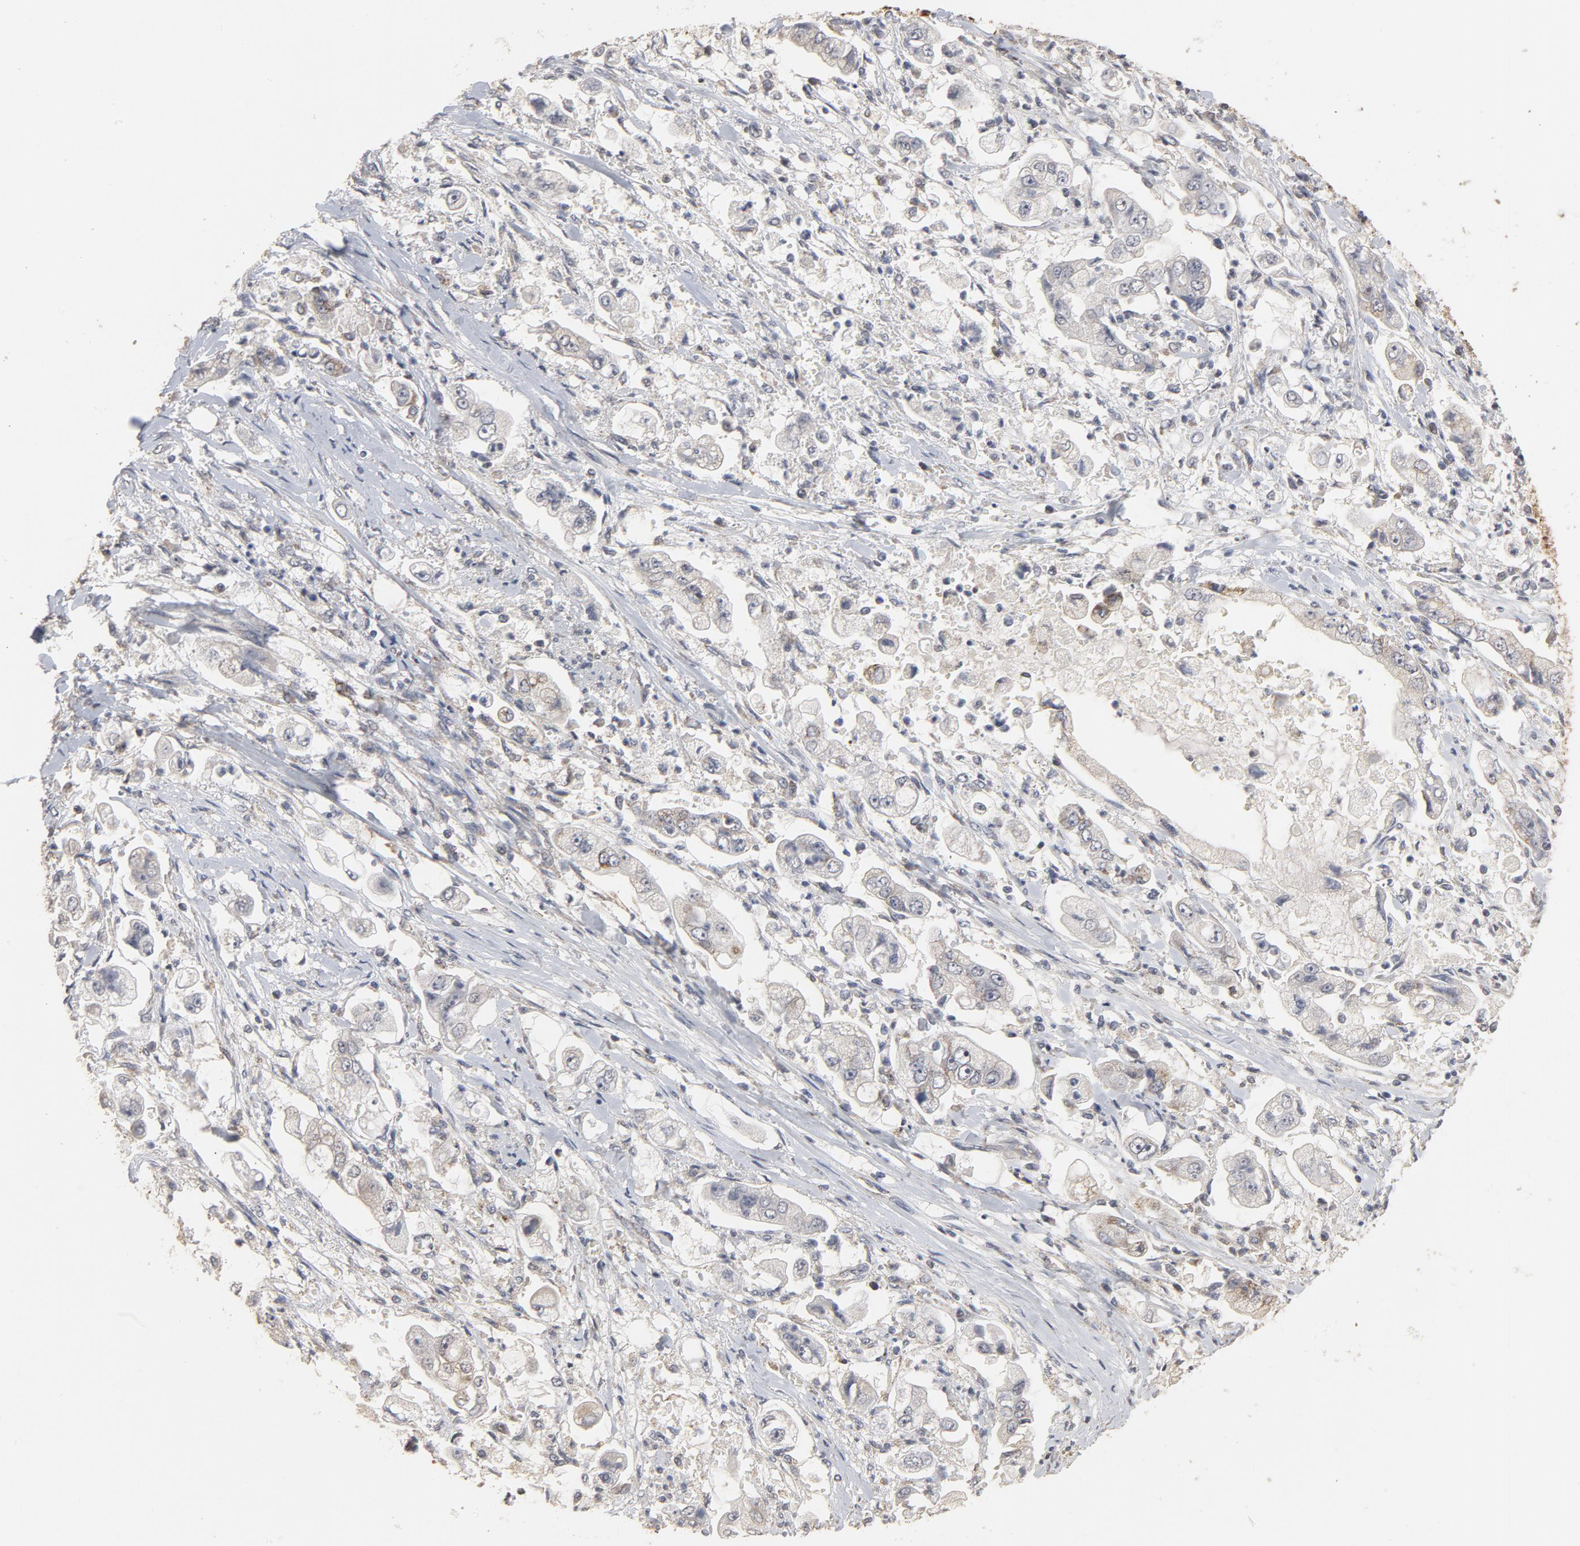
{"staining": {"intensity": "negative", "quantity": "none", "location": "none"}, "tissue": "stomach cancer", "cell_type": "Tumor cells", "image_type": "cancer", "snomed": [{"axis": "morphology", "description": "Adenocarcinoma, NOS"}, {"axis": "topography", "description": "Stomach"}], "caption": "This is an IHC photomicrograph of stomach cancer (adenocarcinoma). There is no staining in tumor cells.", "gene": "PPP1R1B", "patient": {"sex": "male", "age": 62}}